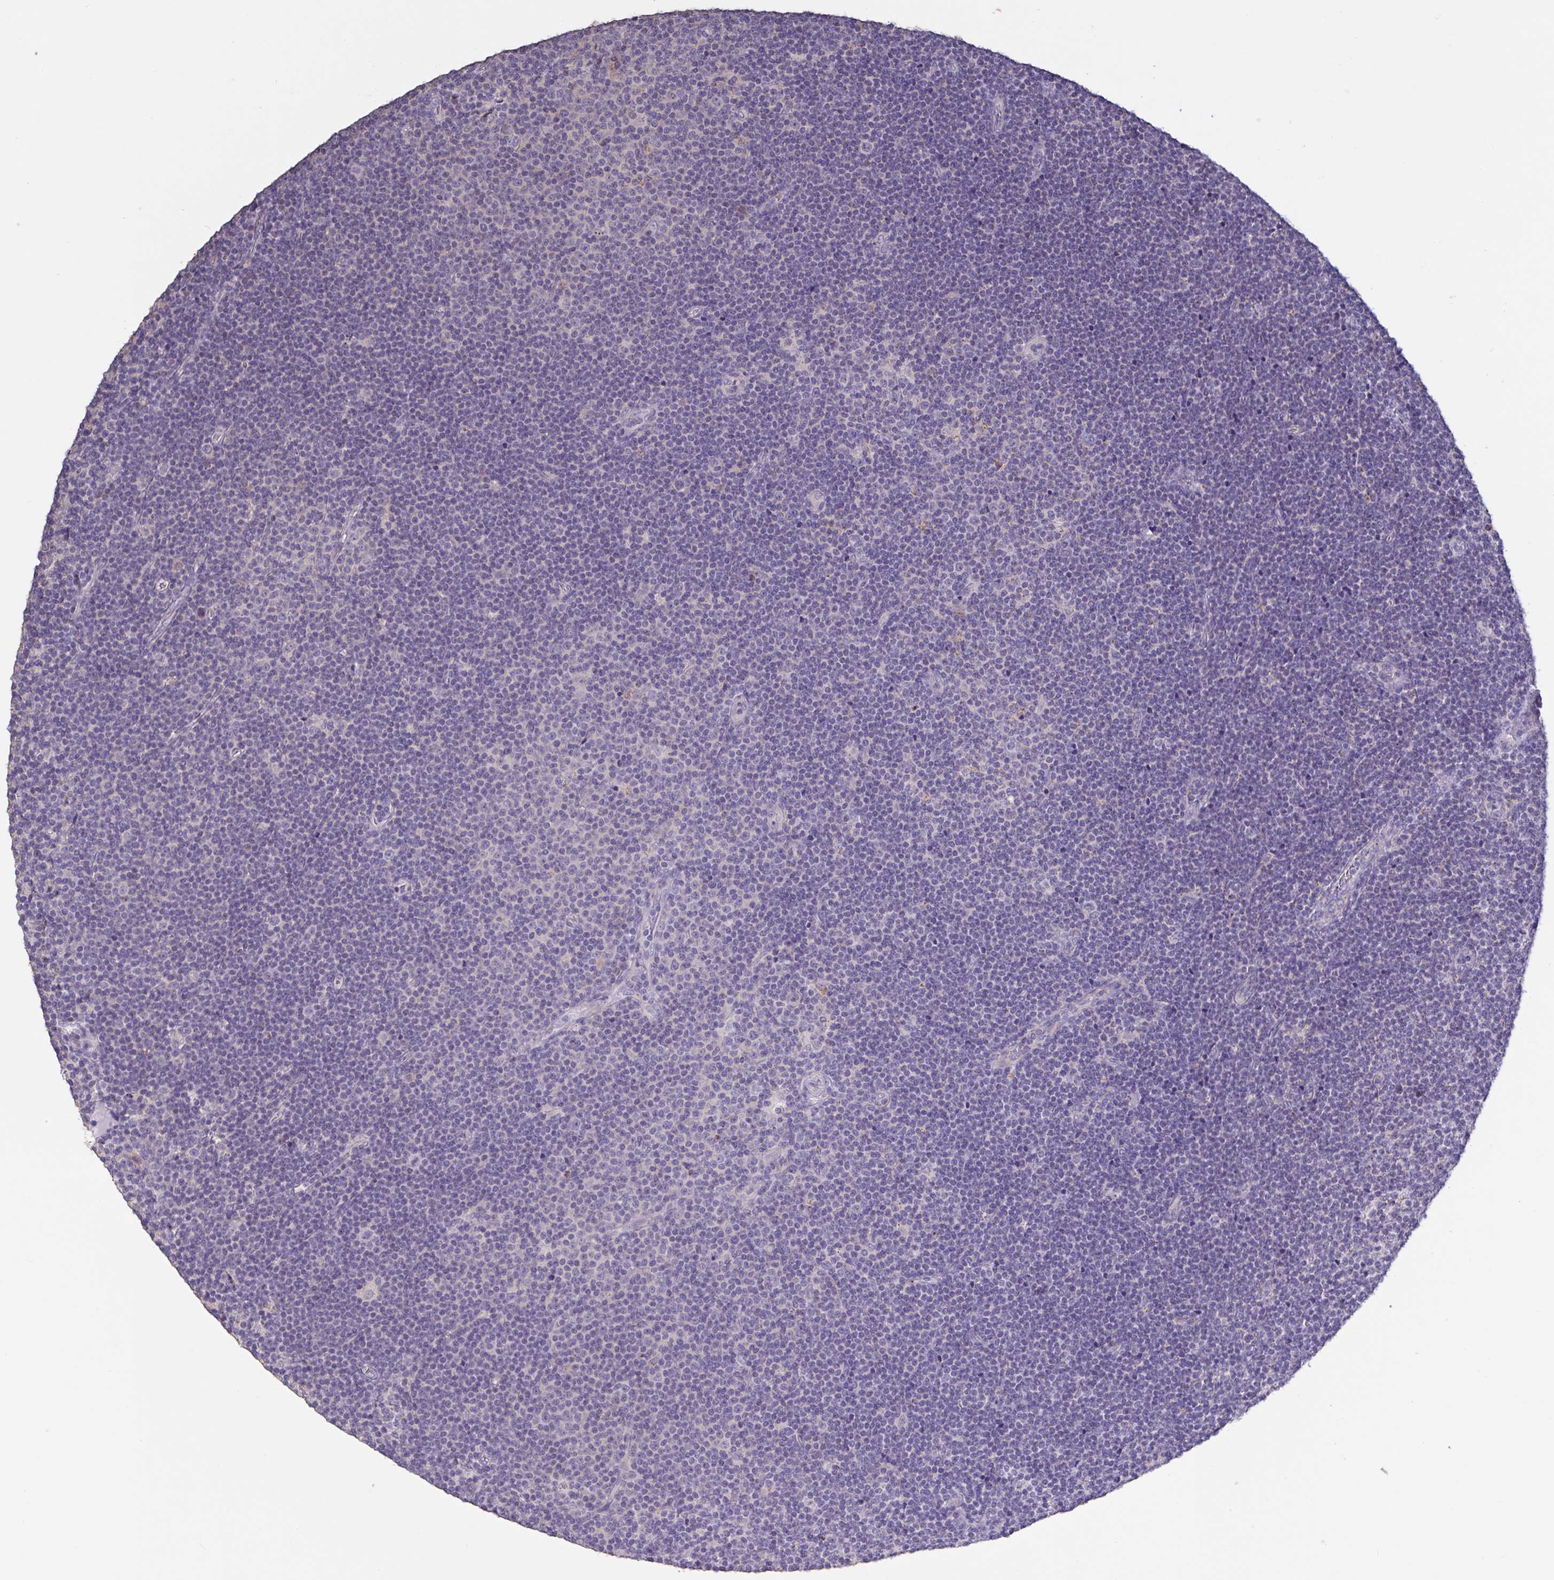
{"staining": {"intensity": "negative", "quantity": "none", "location": "none"}, "tissue": "lymphoma", "cell_type": "Tumor cells", "image_type": "cancer", "snomed": [{"axis": "morphology", "description": "Malignant lymphoma, non-Hodgkin's type, Low grade"}, {"axis": "topography", "description": "Lymph node"}], "caption": "Immunohistochemistry (IHC) histopathology image of lymphoma stained for a protein (brown), which displays no expression in tumor cells. Nuclei are stained in blue.", "gene": "CHMP5", "patient": {"sex": "male", "age": 48}}